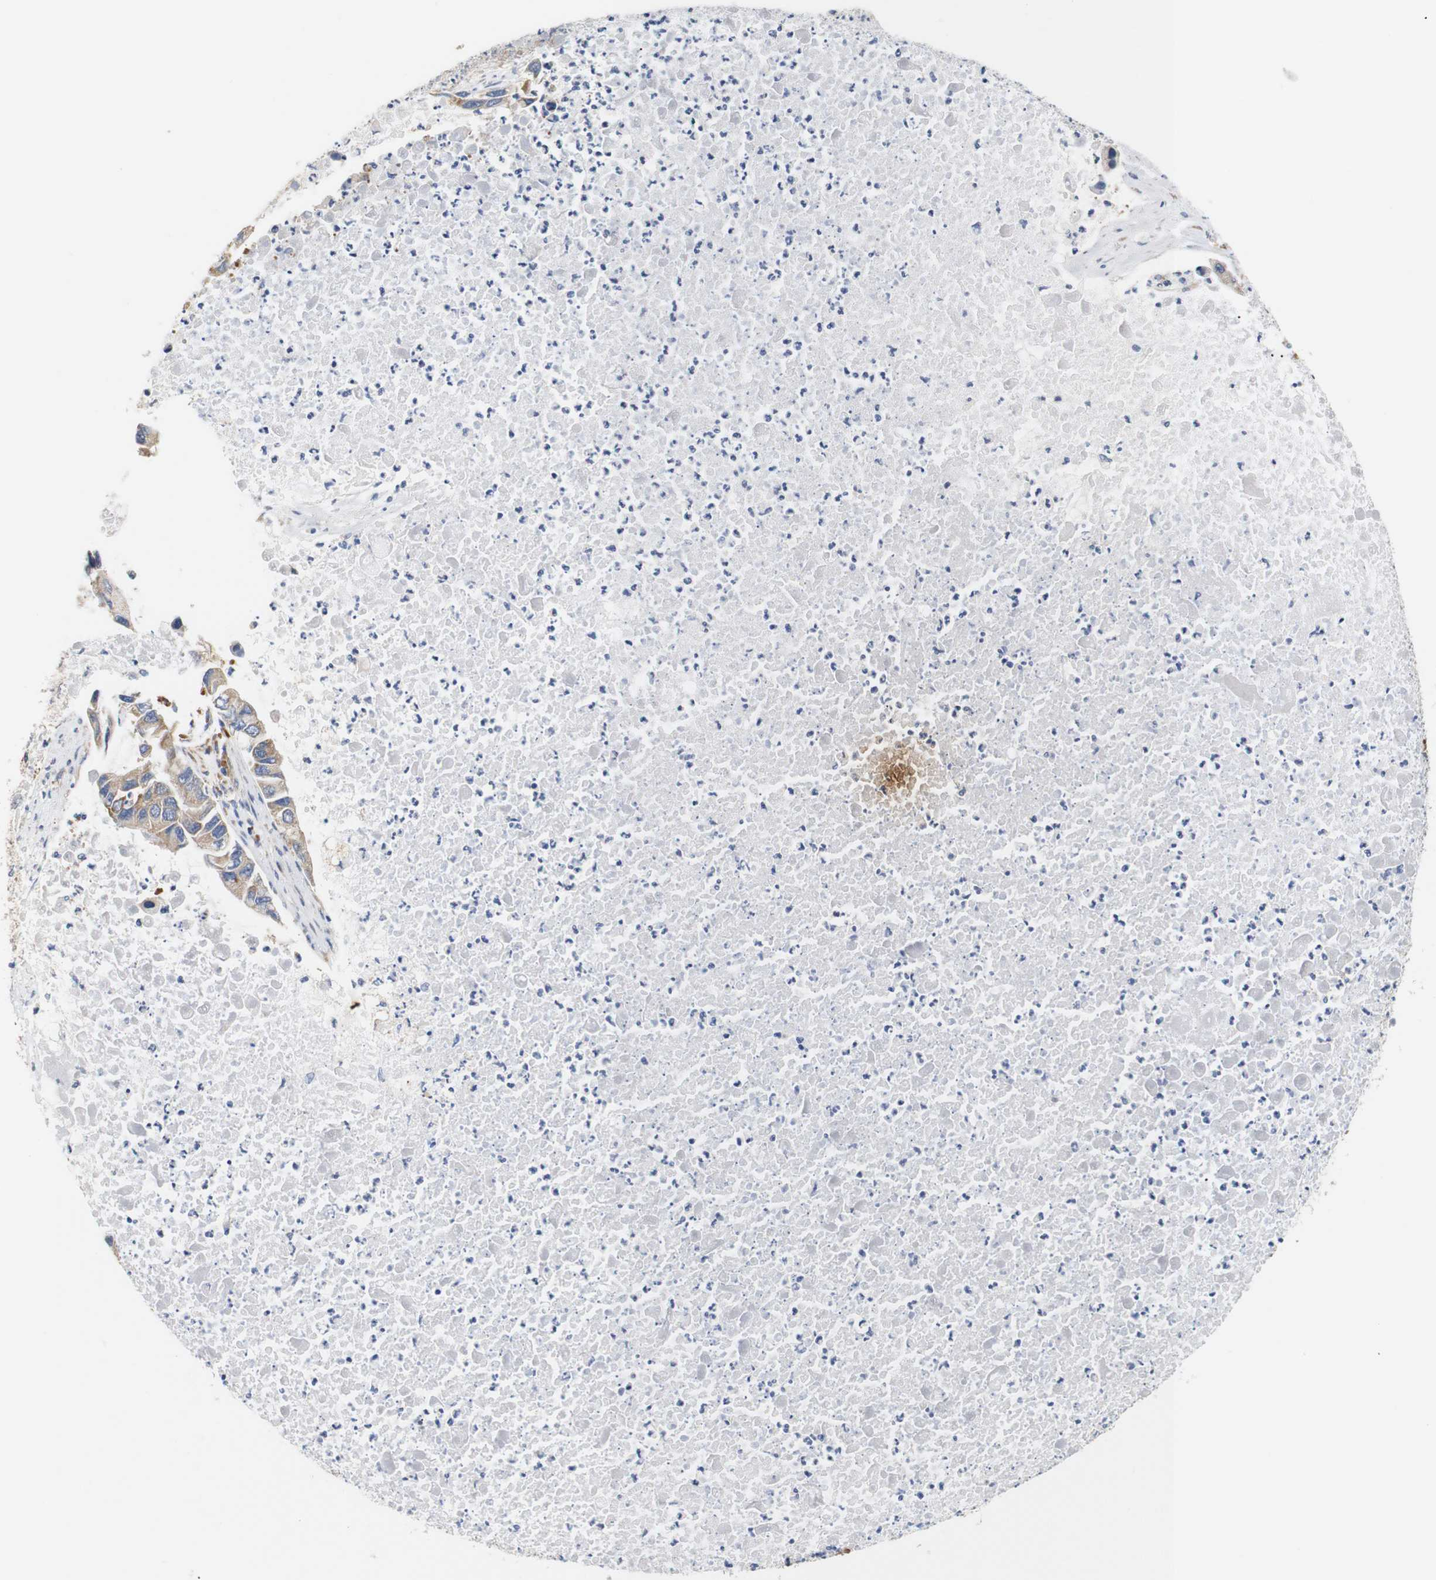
{"staining": {"intensity": "moderate", "quantity": ">75%", "location": "cytoplasmic/membranous"}, "tissue": "lung cancer", "cell_type": "Tumor cells", "image_type": "cancer", "snomed": [{"axis": "morphology", "description": "Adenocarcinoma, NOS"}, {"axis": "topography", "description": "Lung"}], "caption": "Tumor cells show medium levels of moderate cytoplasmic/membranous positivity in about >75% of cells in lung cancer (adenocarcinoma).", "gene": "TRIM5", "patient": {"sex": "female", "age": 51}}